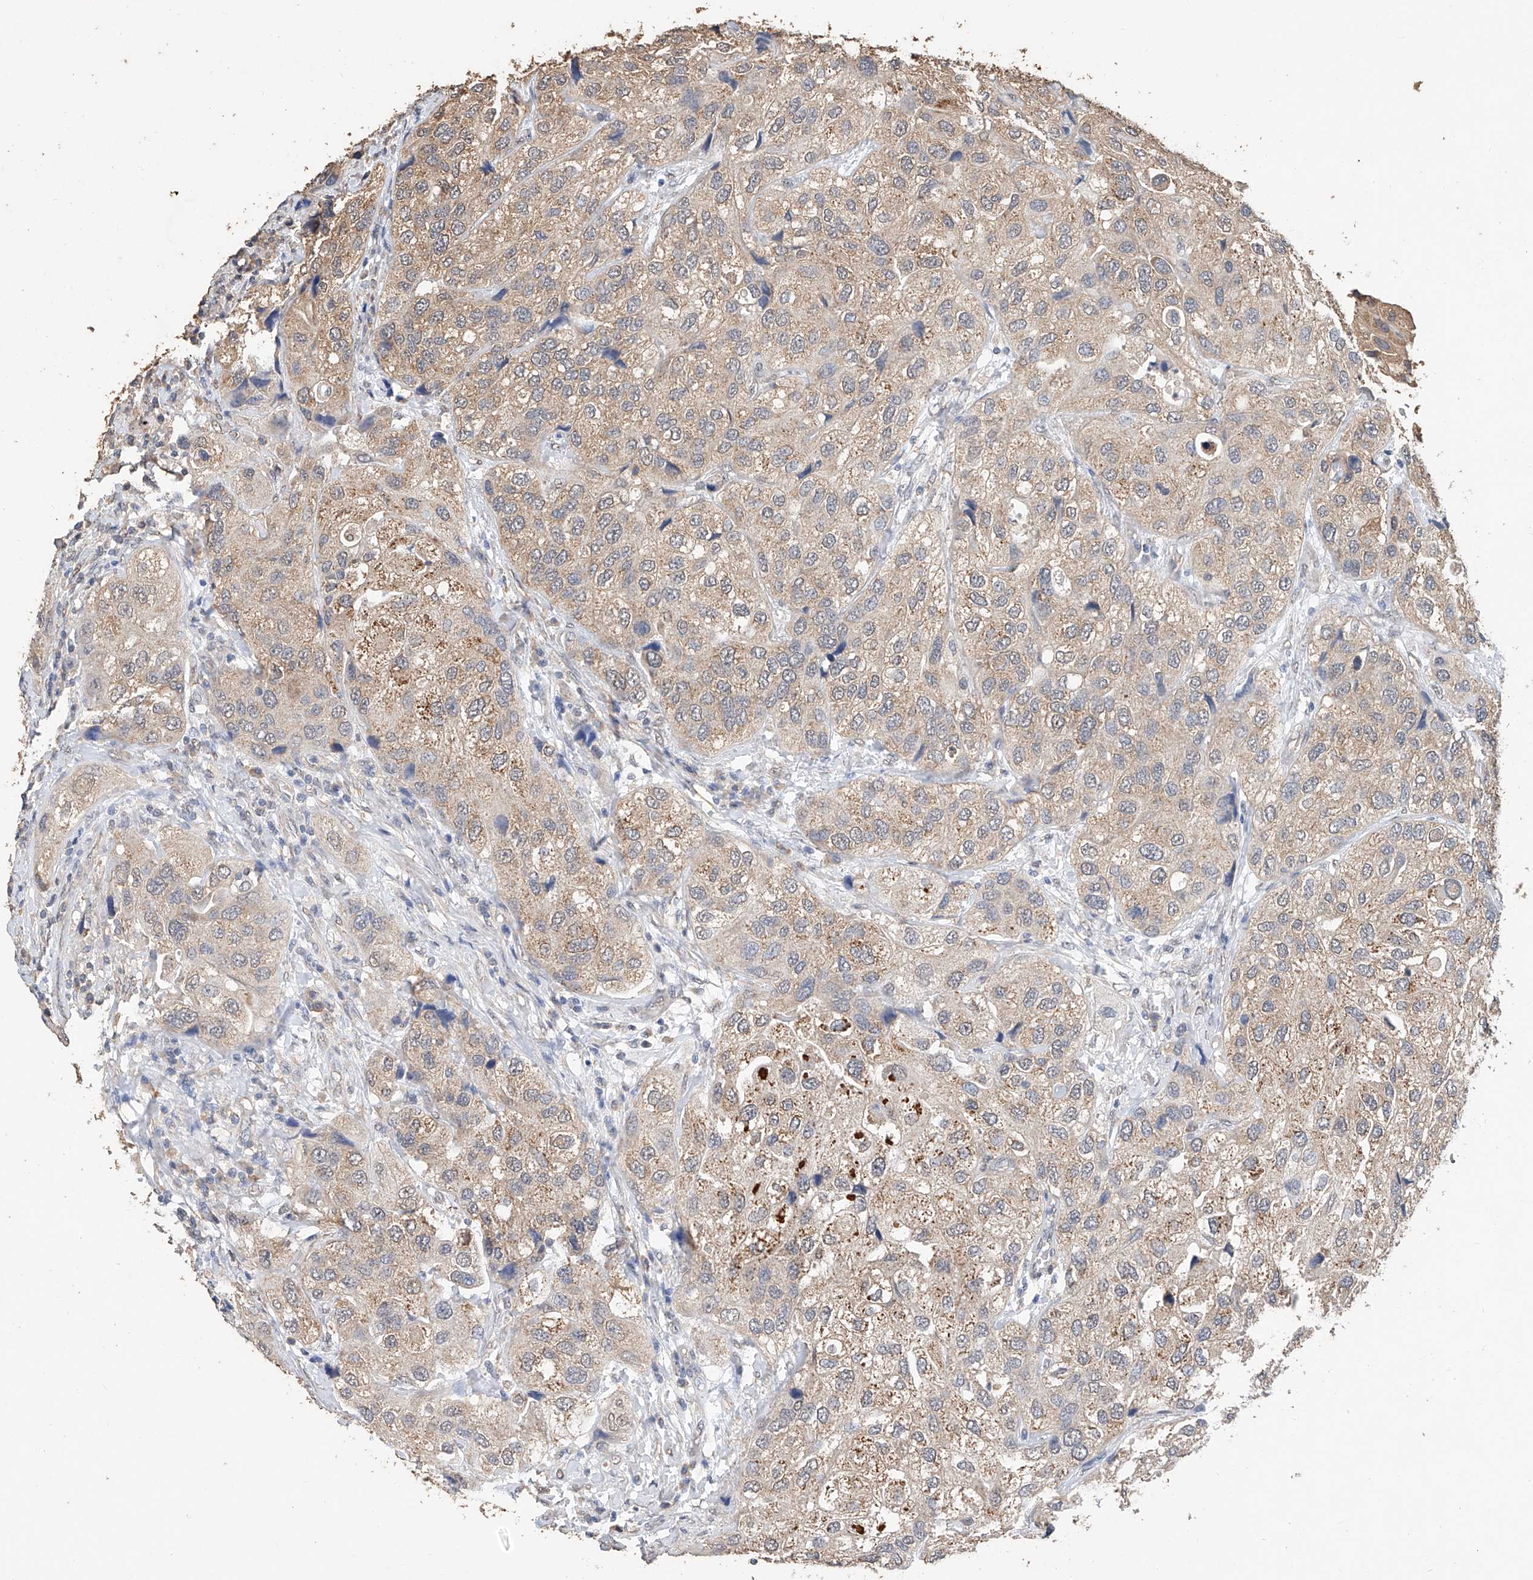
{"staining": {"intensity": "moderate", "quantity": ">75%", "location": "cytoplasmic/membranous"}, "tissue": "urothelial cancer", "cell_type": "Tumor cells", "image_type": "cancer", "snomed": [{"axis": "morphology", "description": "Urothelial carcinoma, High grade"}, {"axis": "topography", "description": "Urinary bladder"}], "caption": "DAB immunohistochemical staining of human urothelial carcinoma (high-grade) demonstrates moderate cytoplasmic/membranous protein expression in about >75% of tumor cells.", "gene": "CERS4", "patient": {"sex": "female", "age": 64}}